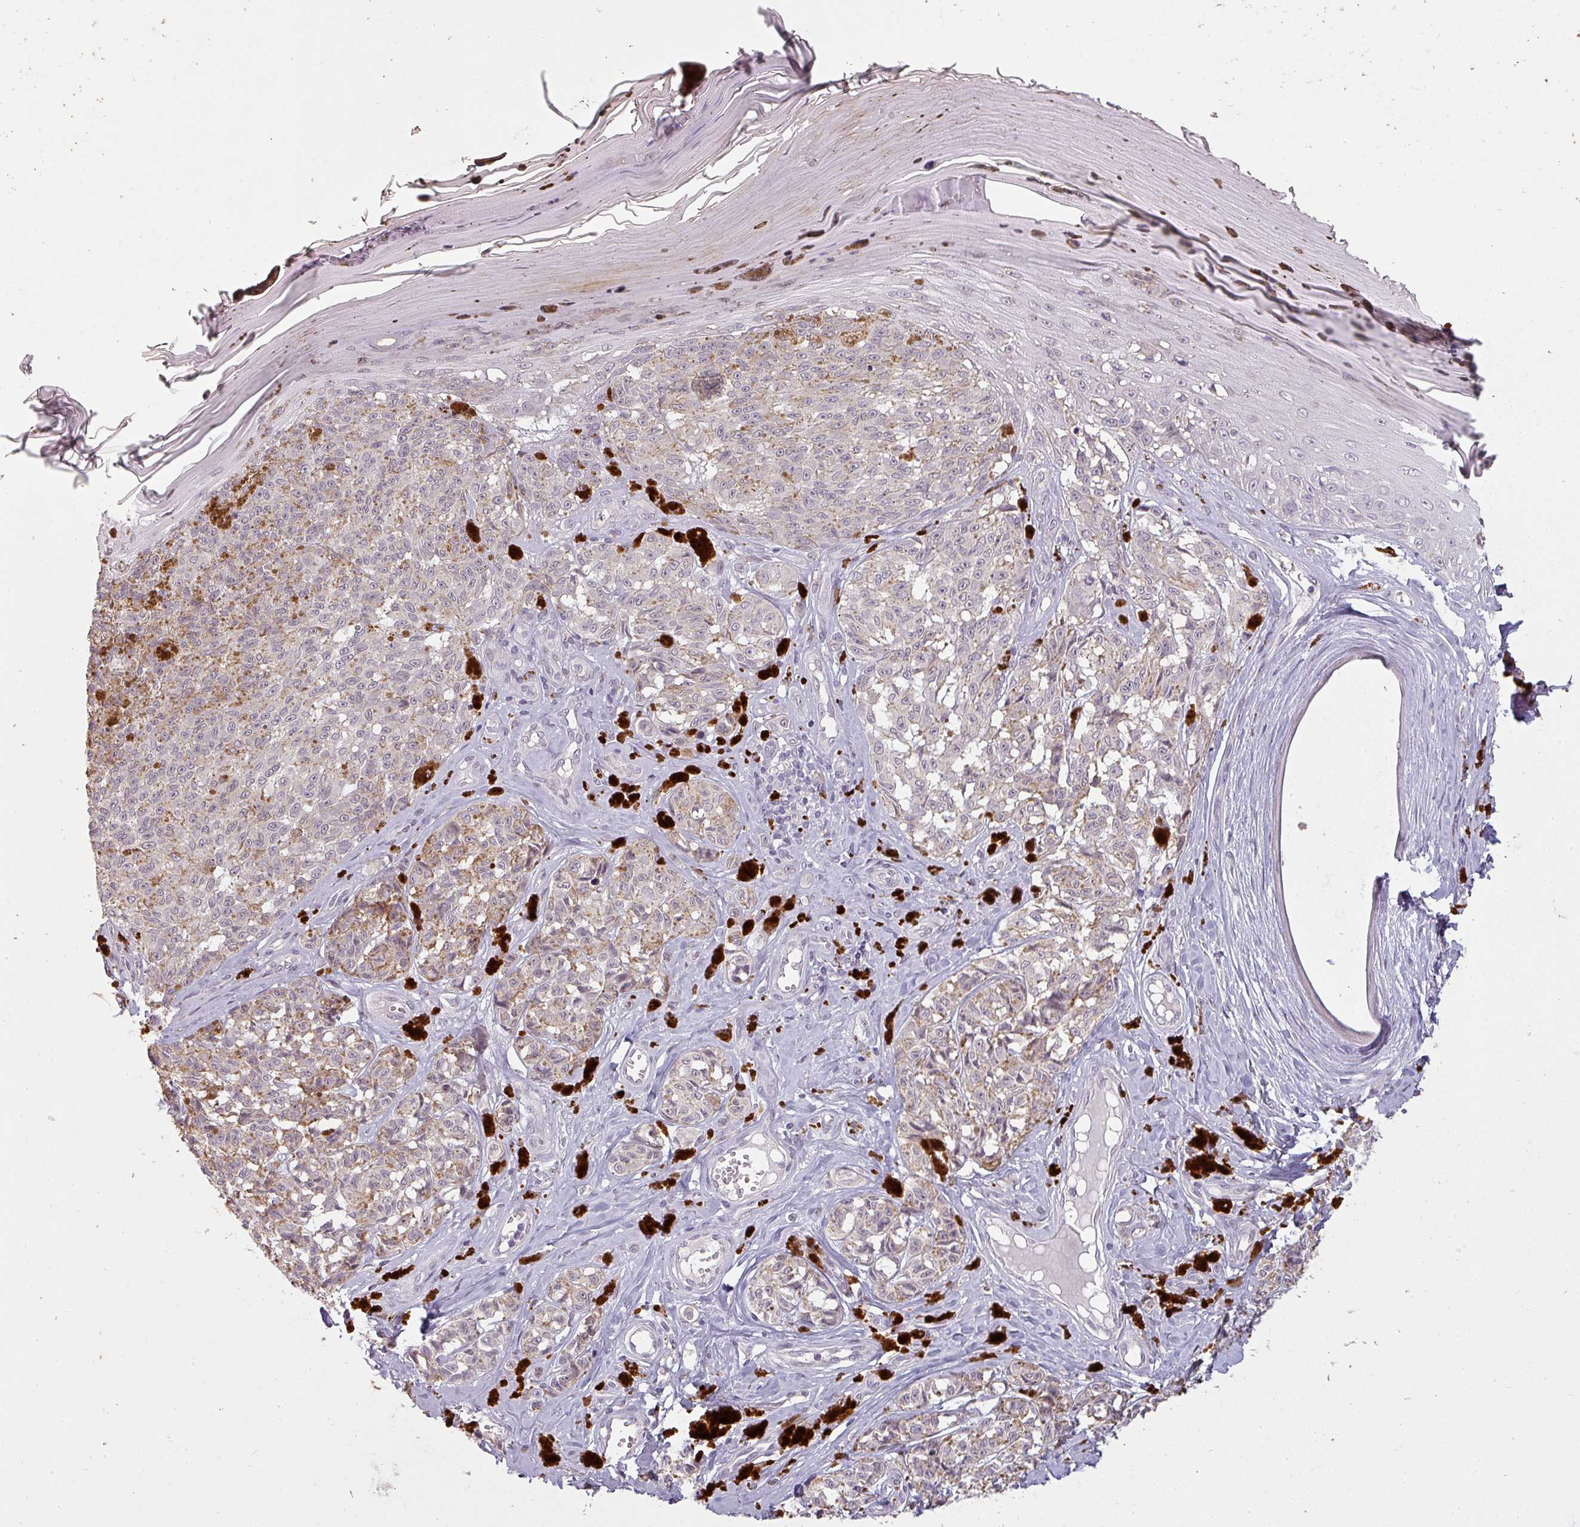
{"staining": {"intensity": "moderate", "quantity": "<25%", "location": "cytoplasmic/membranous"}, "tissue": "melanoma", "cell_type": "Tumor cells", "image_type": "cancer", "snomed": [{"axis": "morphology", "description": "Malignant melanoma, NOS"}, {"axis": "topography", "description": "Skin"}], "caption": "Malignant melanoma stained with a brown dye demonstrates moderate cytoplasmic/membranous positive positivity in approximately <25% of tumor cells.", "gene": "LYPLA1", "patient": {"sex": "female", "age": 65}}